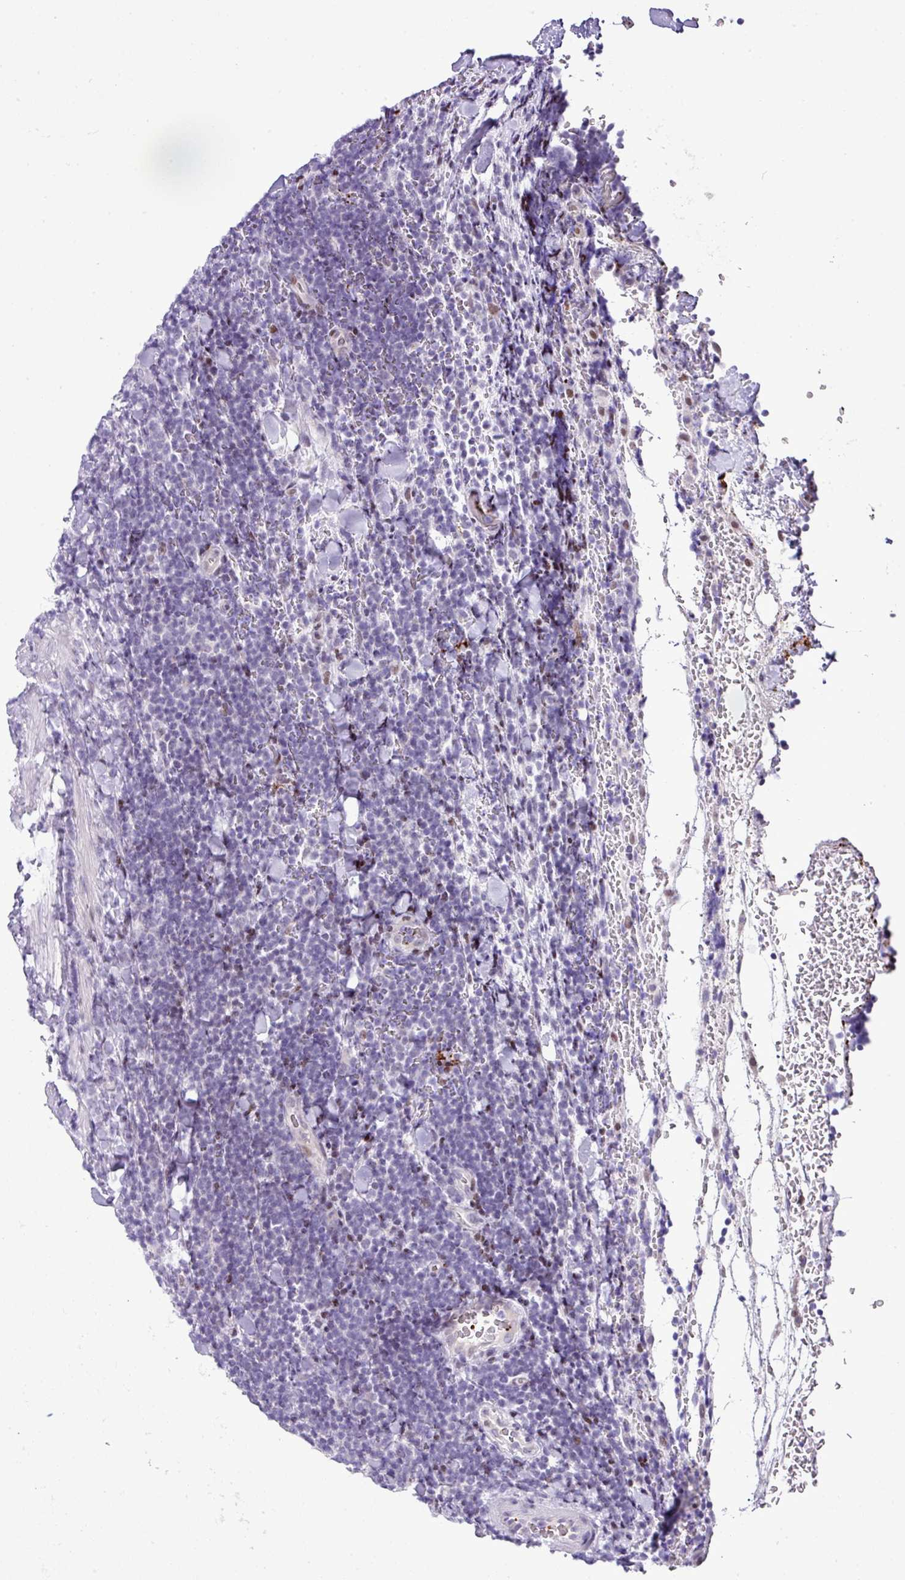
{"staining": {"intensity": "negative", "quantity": "none", "location": "none"}, "tissue": "lymphoma", "cell_type": "Tumor cells", "image_type": "cancer", "snomed": [{"axis": "morphology", "description": "Malignant lymphoma, non-Hodgkin's type, Low grade"}, {"axis": "topography", "description": "Lymph node"}], "caption": "The immunohistochemistry image has no significant staining in tumor cells of malignant lymphoma, non-Hodgkin's type (low-grade) tissue.", "gene": "CMTM5", "patient": {"sex": "male", "age": 66}}